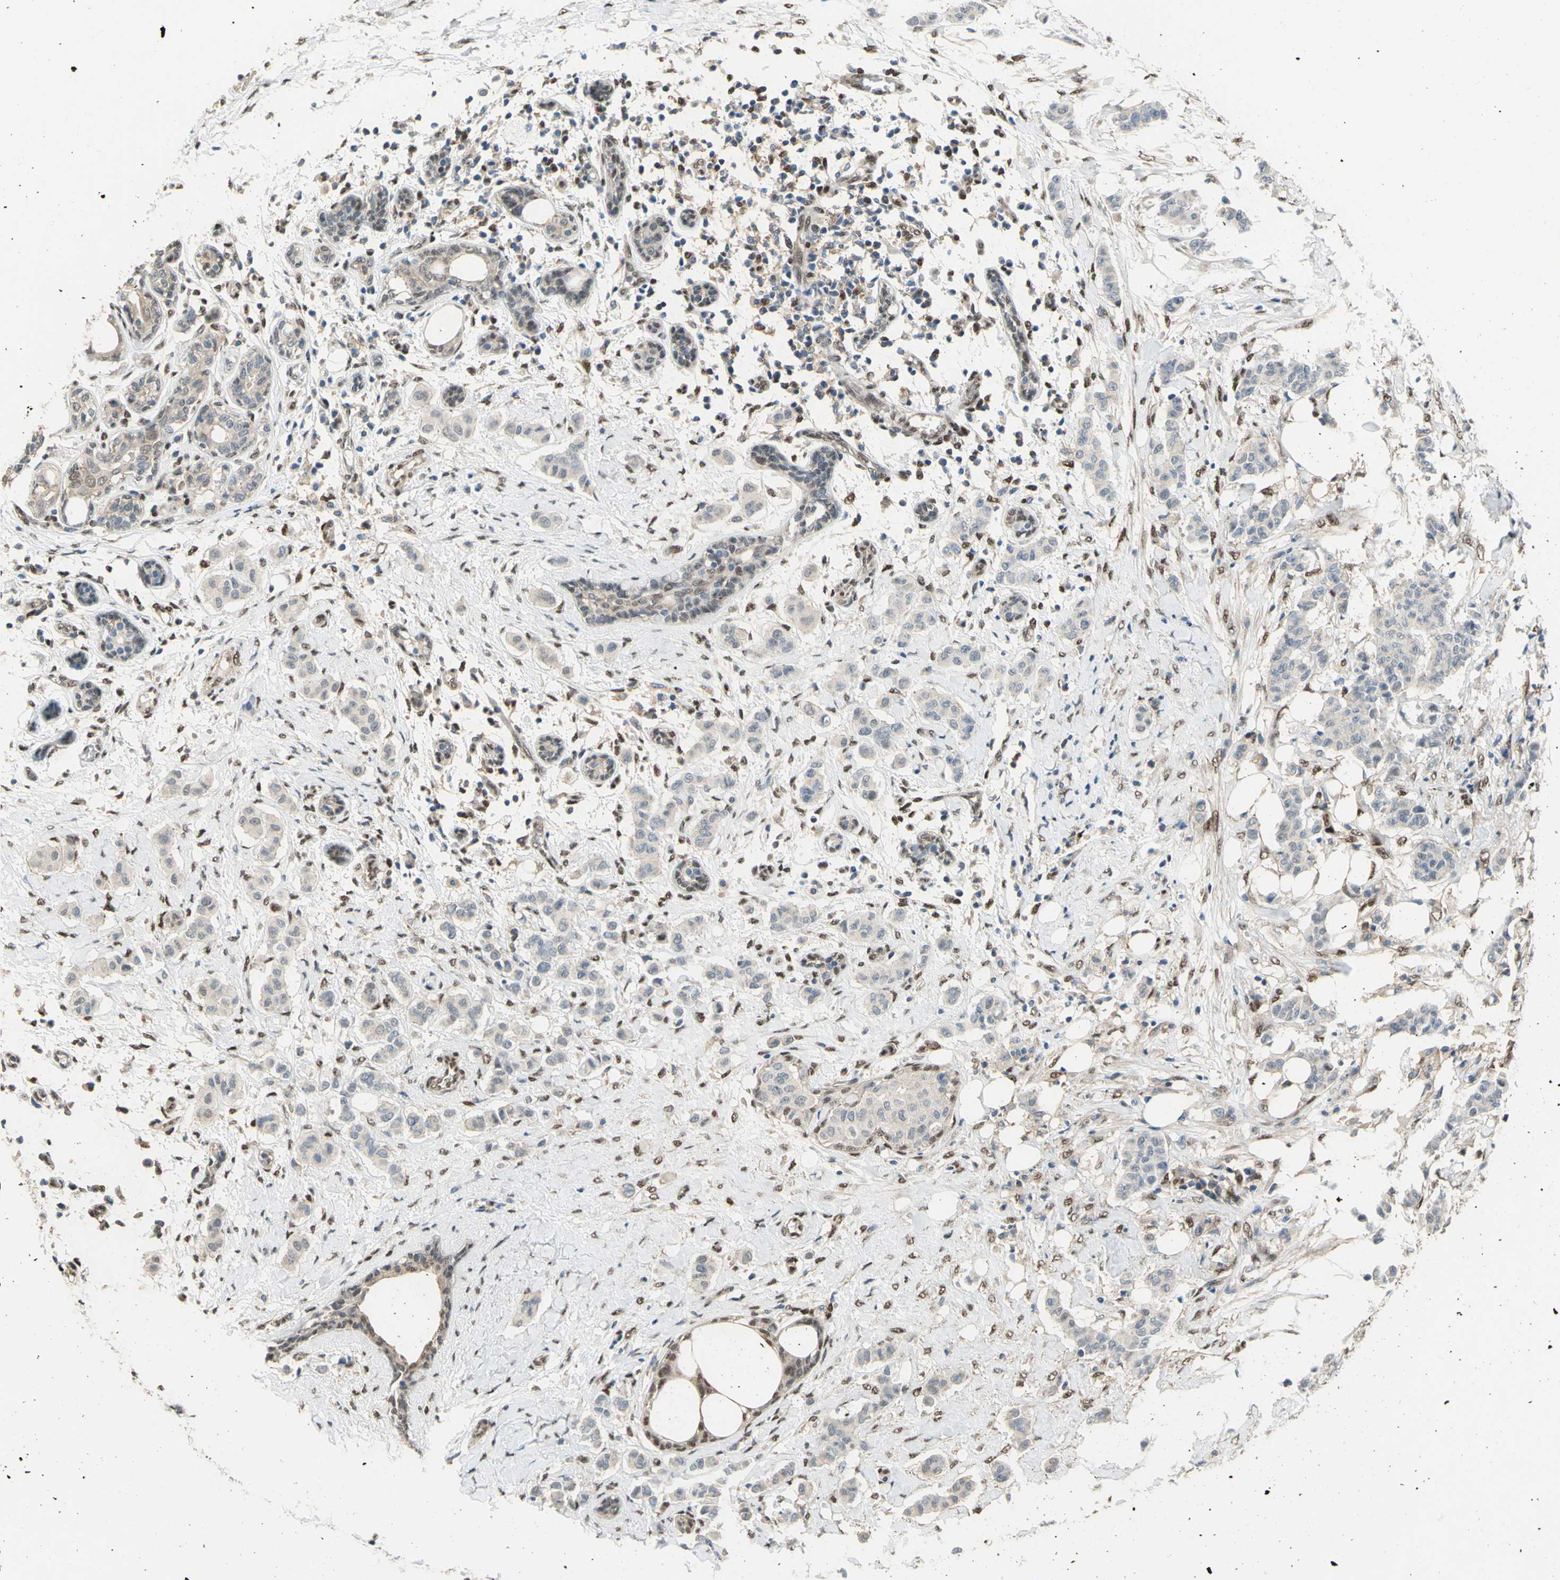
{"staining": {"intensity": "weak", "quantity": "25%-75%", "location": "cytoplasmic/membranous"}, "tissue": "breast cancer", "cell_type": "Tumor cells", "image_type": "cancer", "snomed": [{"axis": "morphology", "description": "Duct carcinoma"}, {"axis": "topography", "description": "Breast"}], "caption": "Breast cancer (invasive ductal carcinoma) stained for a protein exhibits weak cytoplasmic/membranous positivity in tumor cells. The staining was performed using DAB to visualize the protein expression in brown, while the nuclei were stained in blue with hematoxylin (Magnification: 20x).", "gene": "RBFOX2", "patient": {"sex": "female", "age": 40}}